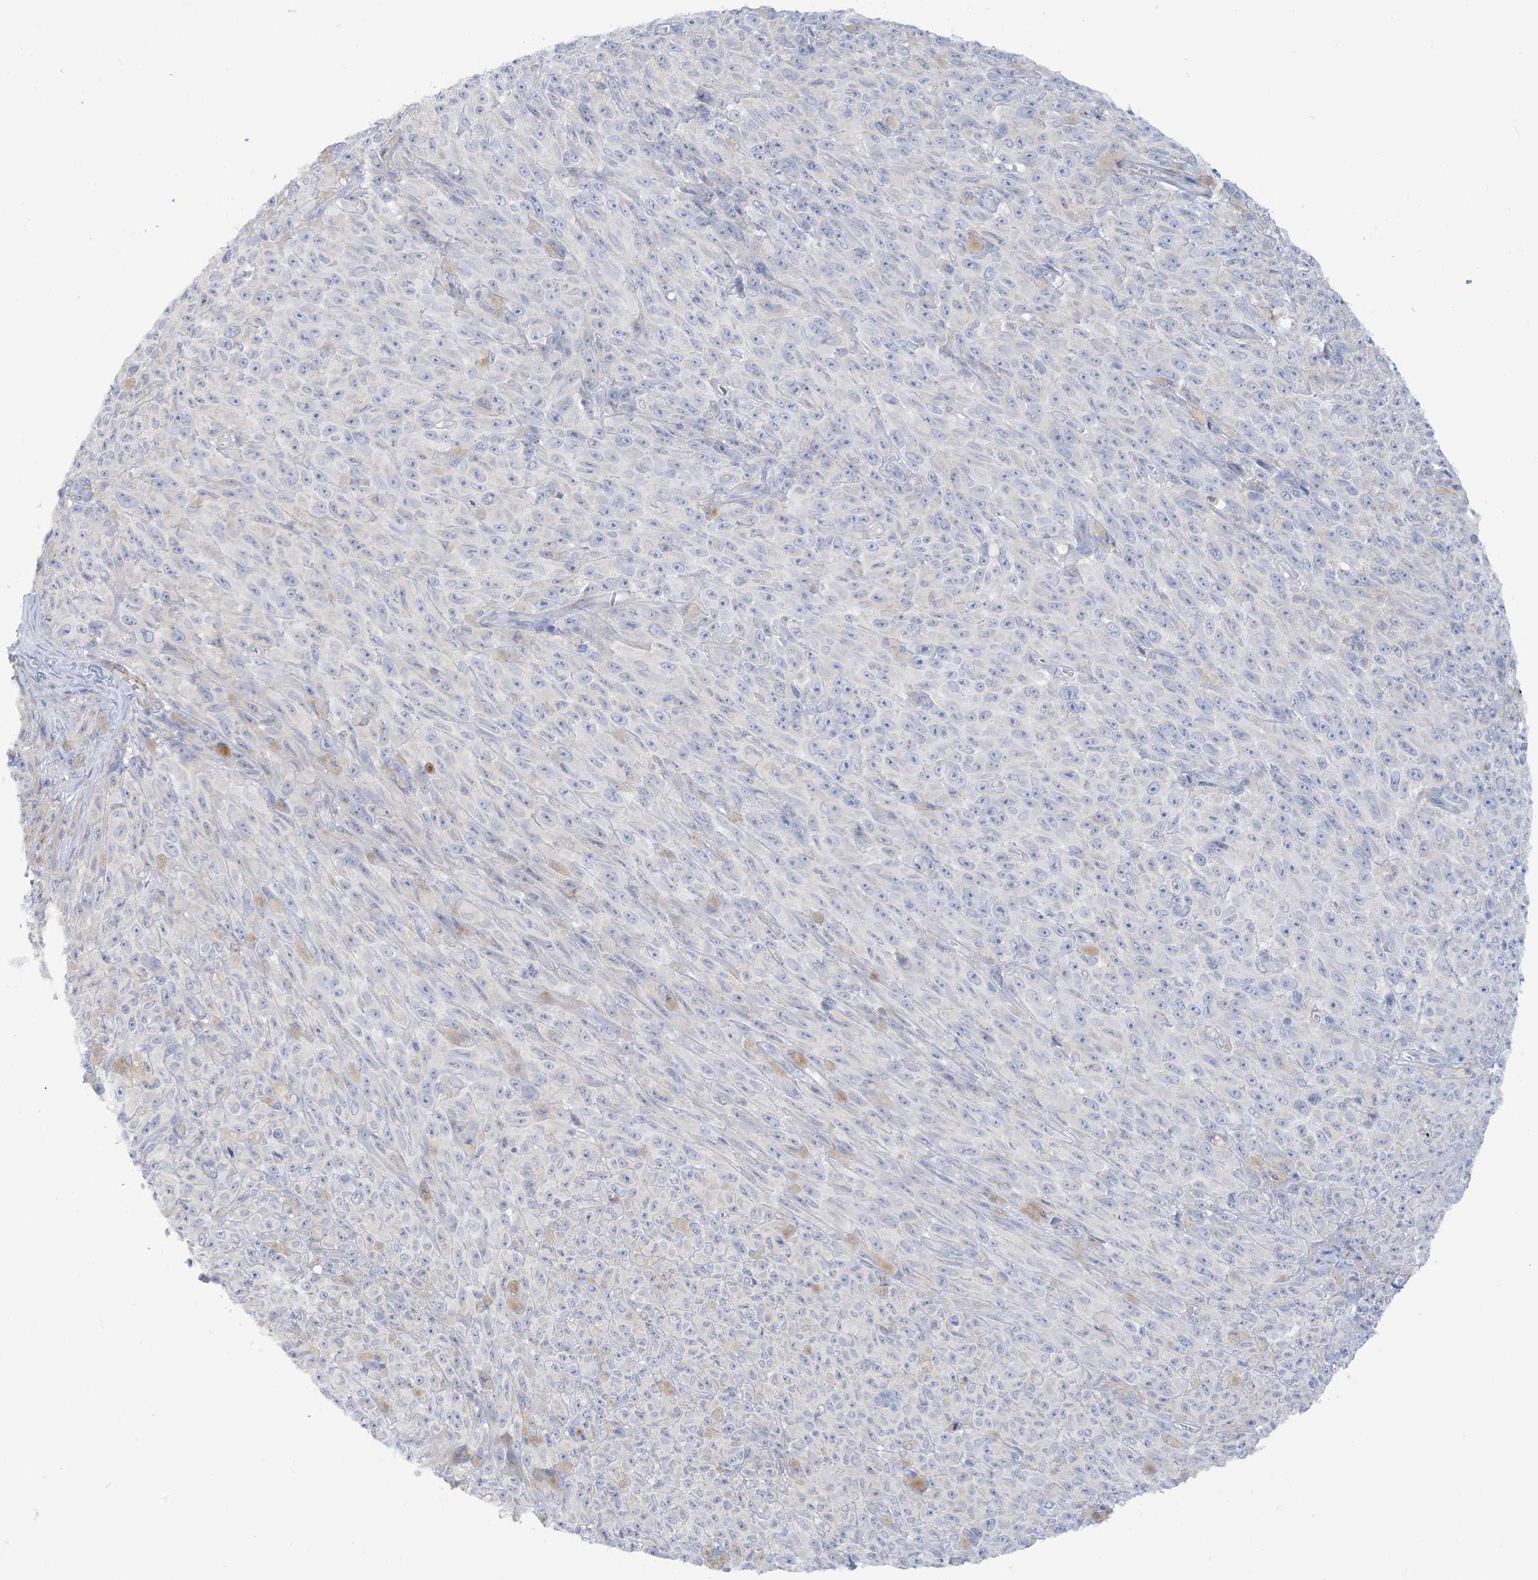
{"staining": {"intensity": "negative", "quantity": "none", "location": "none"}, "tissue": "melanoma", "cell_type": "Tumor cells", "image_type": "cancer", "snomed": [{"axis": "morphology", "description": "Malignant melanoma, NOS"}, {"axis": "topography", "description": "Skin"}], "caption": "Immunohistochemistry micrograph of neoplastic tissue: melanoma stained with DAB (3,3'-diaminobenzidine) shows no significant protein staining in tumor cells.", "gene": "MARS2", "patient": {"sex": "female", "age": 82}}